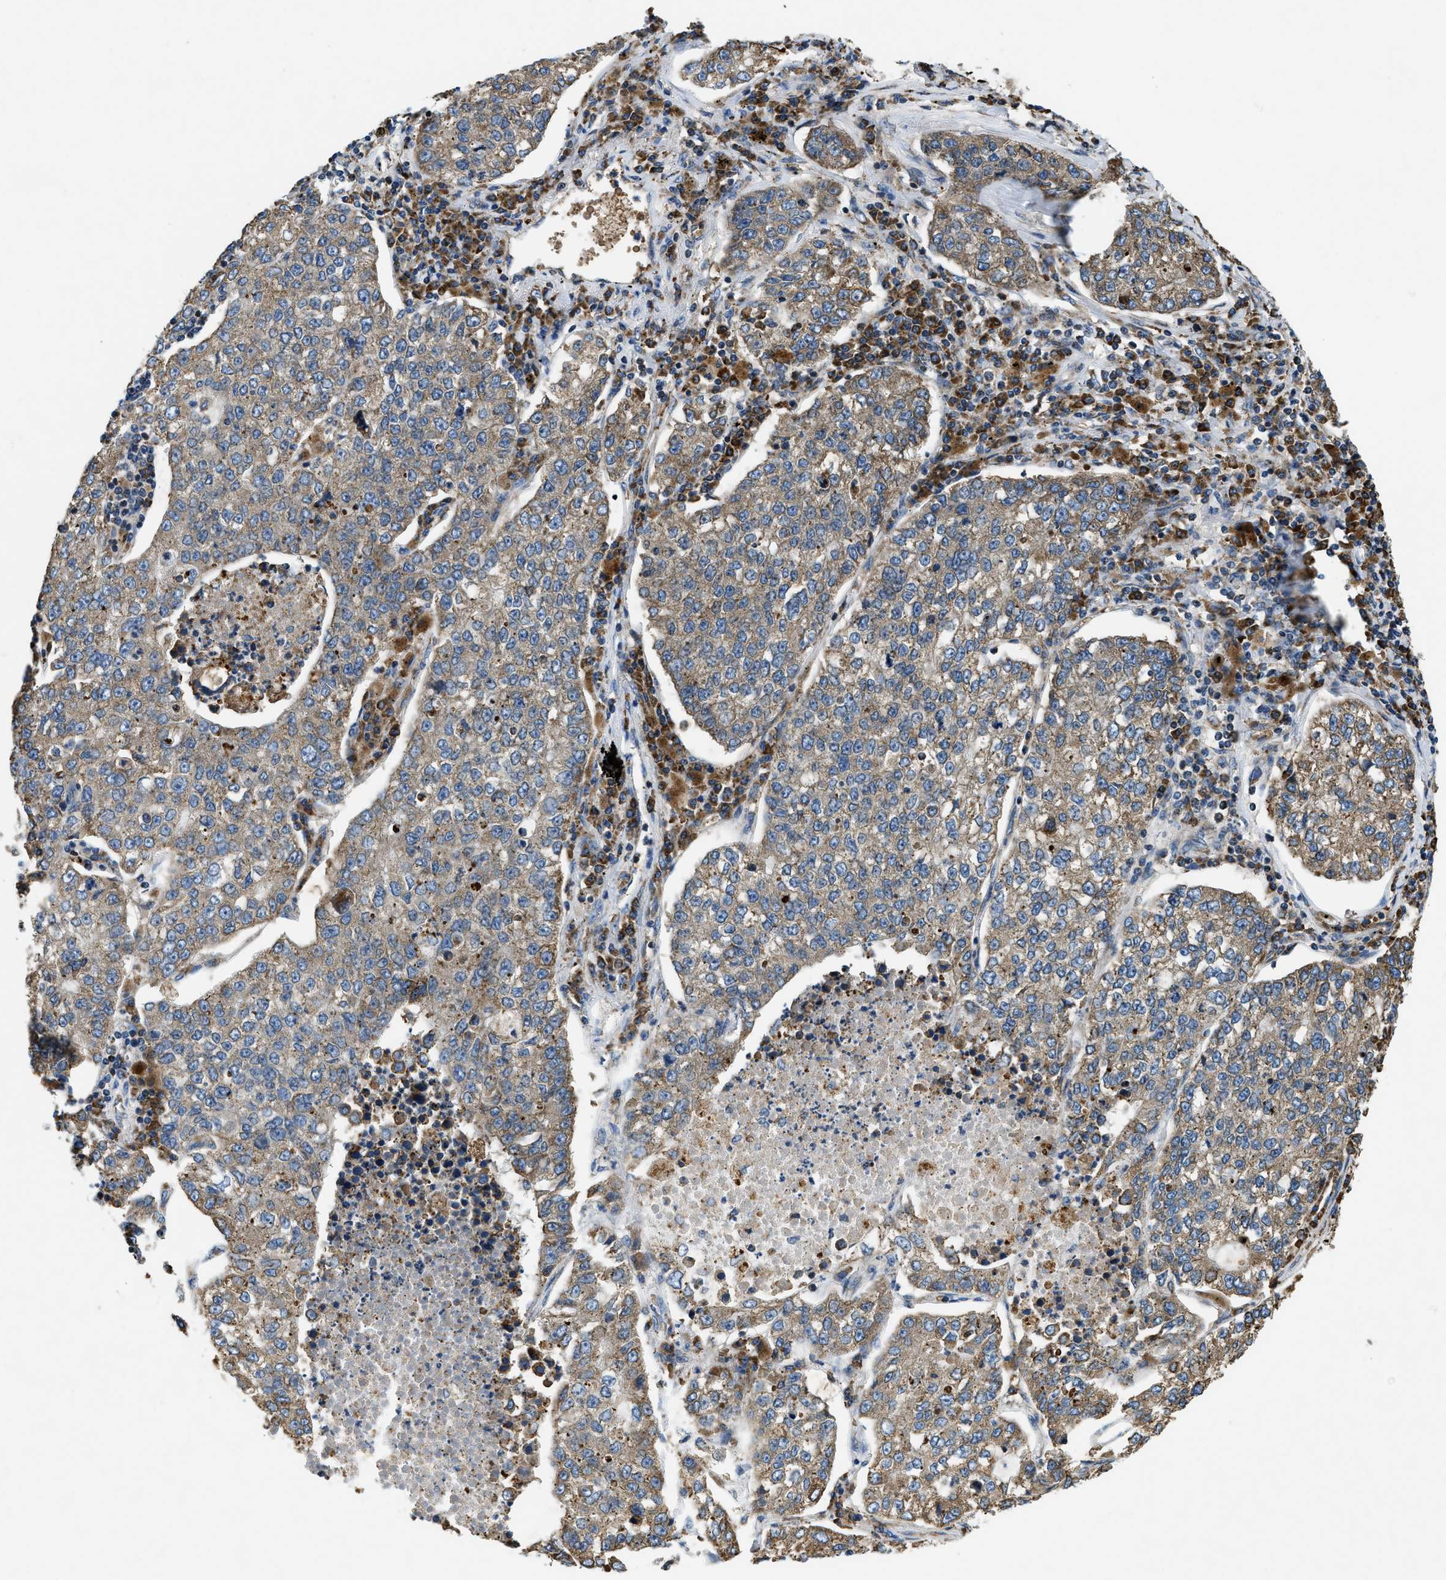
{"staining": {"intensity": "moderate", "quantity": ">75%", "location": "cytoplasmic/membranous"}, "tissue": "lung cancer", "cell_type": "Tumor cells", "image_type": "cancer", "snomed": [{"axis": "morphology", "description": "Adenocarcinoma, NOS"}, {"axis": "topography", "description": "Lung"}], "caption": "Protein analysis of adenocarcinoma (lung) tissue displays moderate cytoplasmic/membranous positivity in about >75% of tumor cells. The protein is shown in brown color, while the nuclei are stained blue.", "gene": "CSPG4", "patient": {"sex": "male", "age": 49}}